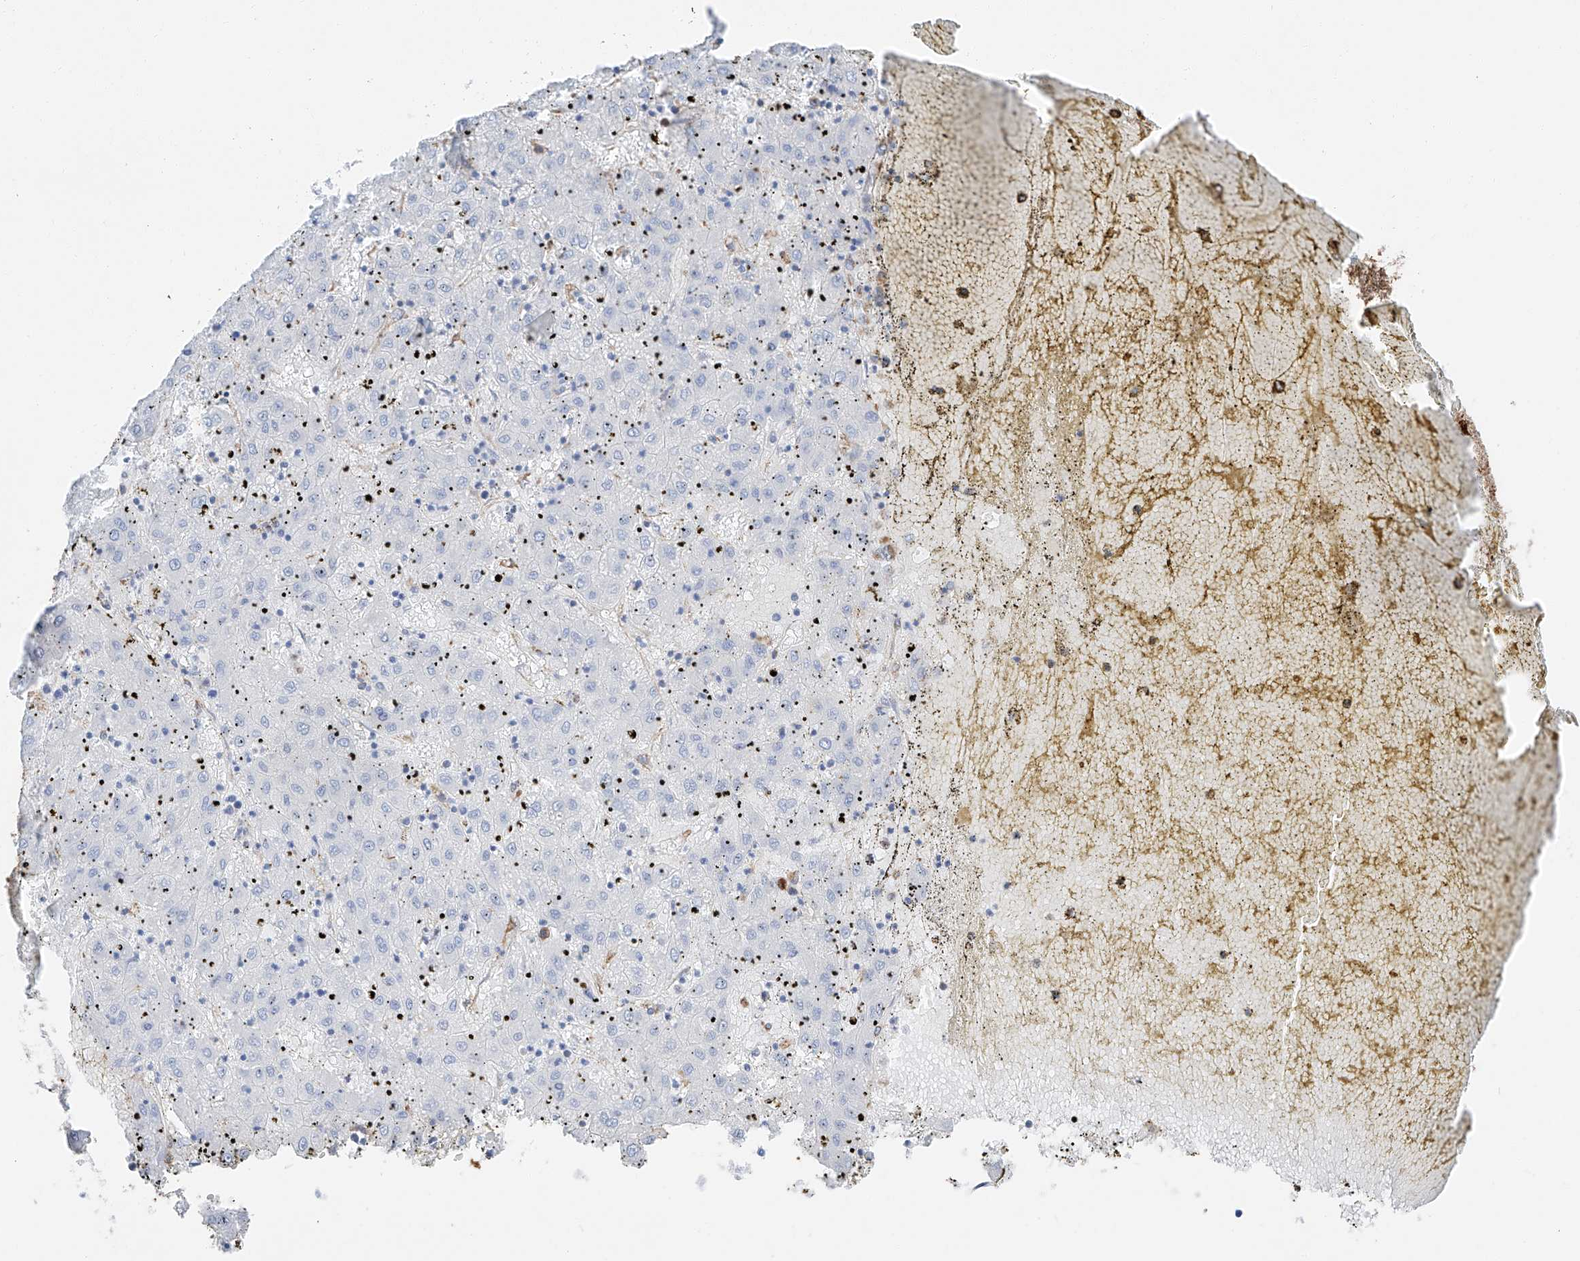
{"staining": {"intensity": "negative", "quantity": "none", "location": "none"}, "tissue": "liver cancer", "cell_type": "Tumor cells", "image_type": "cancer", "snomed": [{"axis": "morphology", "description": "Carcinoma, Hepatocellular, NOS"}, {"axis": "topography", "description": "Liver"}], "caption": "Liver cancer was stained to show a protein in brown. There is no significant expression in tumor cells.", "gene": "ZNF804A", "patient": {"sex": "male", "age": 72}}